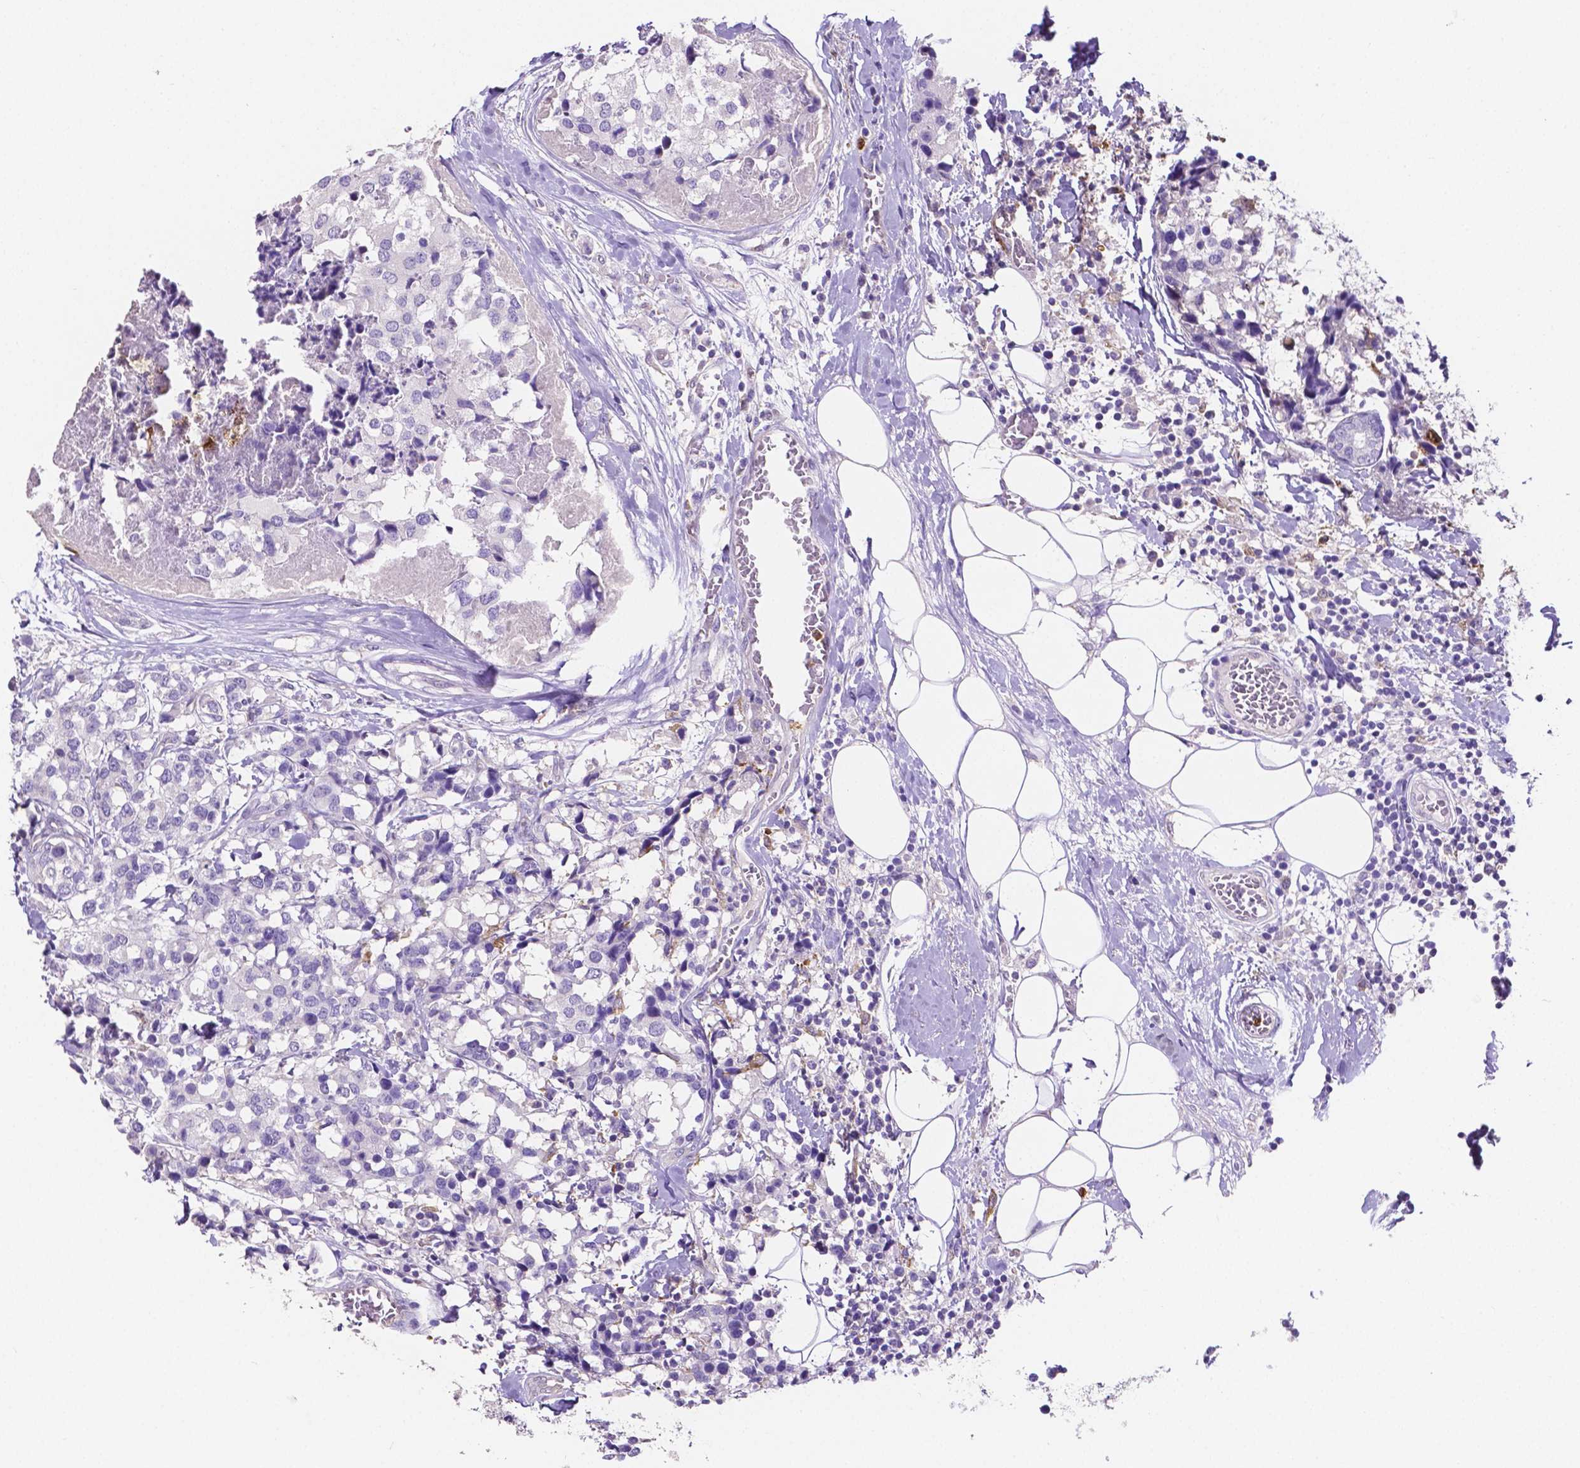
{"staining": {"intensity": "negative", "quantity": "none", "location": "none"}, "tissue": "breast cancer", "cell_type": "Tumor cells", "image_type": "cancer", "snomed": [{"axis": "morphology", "description": "Lobular carcinoma"}, {"axis": "topography", "description": "Breast"}], "caption": "Immunohistochemical staining of lobular carcinoma (breast) shows no significant positivity in tumor cells.", "gene": "MMP9", "patient": {"sex": "female", "age": 59}}